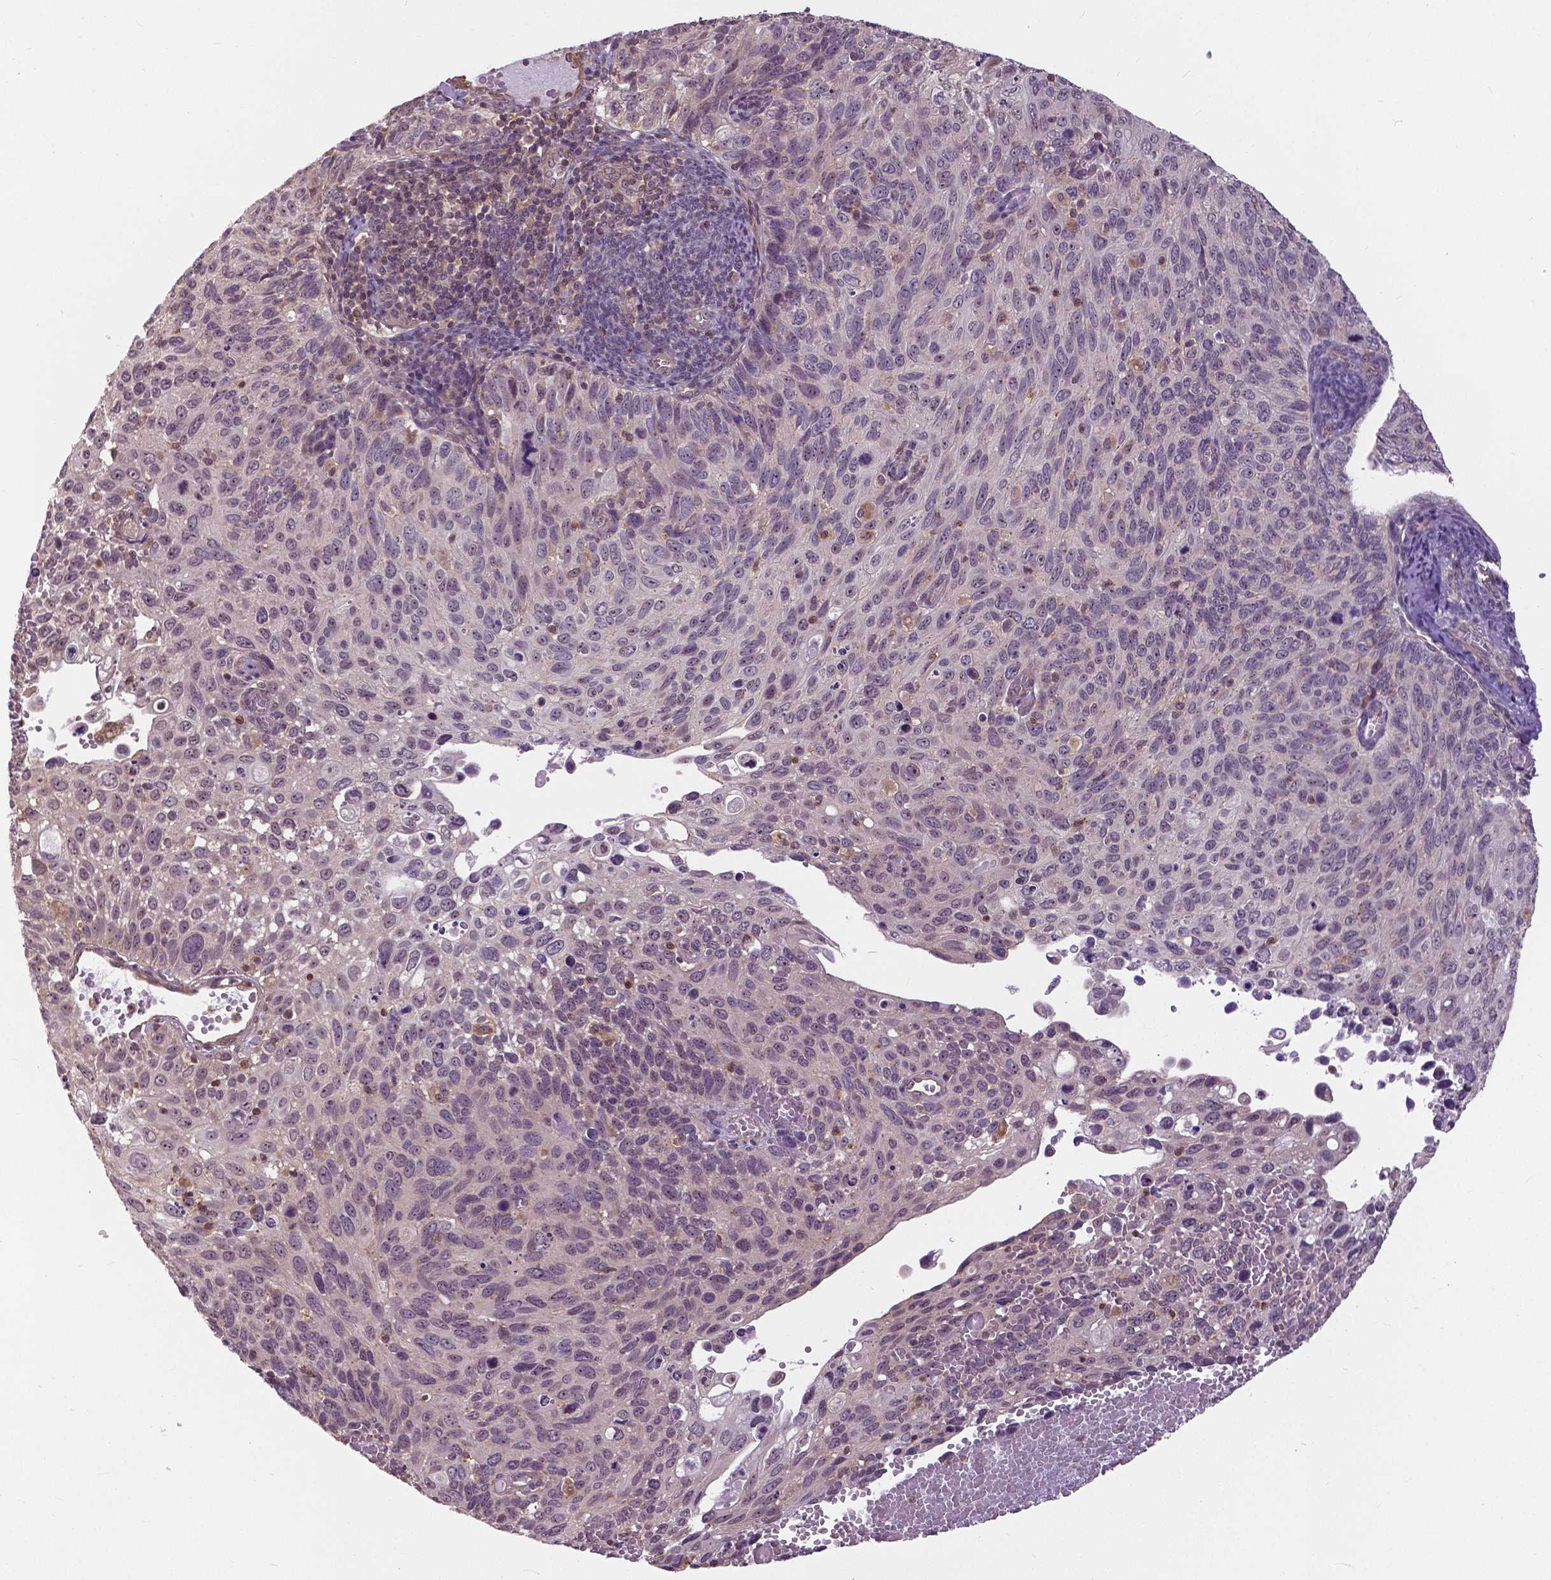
{"staining": {"intensity": "negative", "quantity": "none", "location": "none"}, "tissue": "cervical cancer", "cell_type": "Tumor cells", "image_type": "cancer", "snomed": [{"axis": "morphology", "description": "Squamous cell carcinoma, NOS"}, {"axis": "topography", "description": "Cervix"}], "caption": "Immunohistochemical staining of cervical squamous cell carcinoma shows no significant positivity in tumor cells. (Stains: DAB IHC with hematoxylin counter stain, Microscopy: brightfield microscopy at high magnification).", "gene": "ANXA13", "patient": {"sex": "female", "age": 70}}